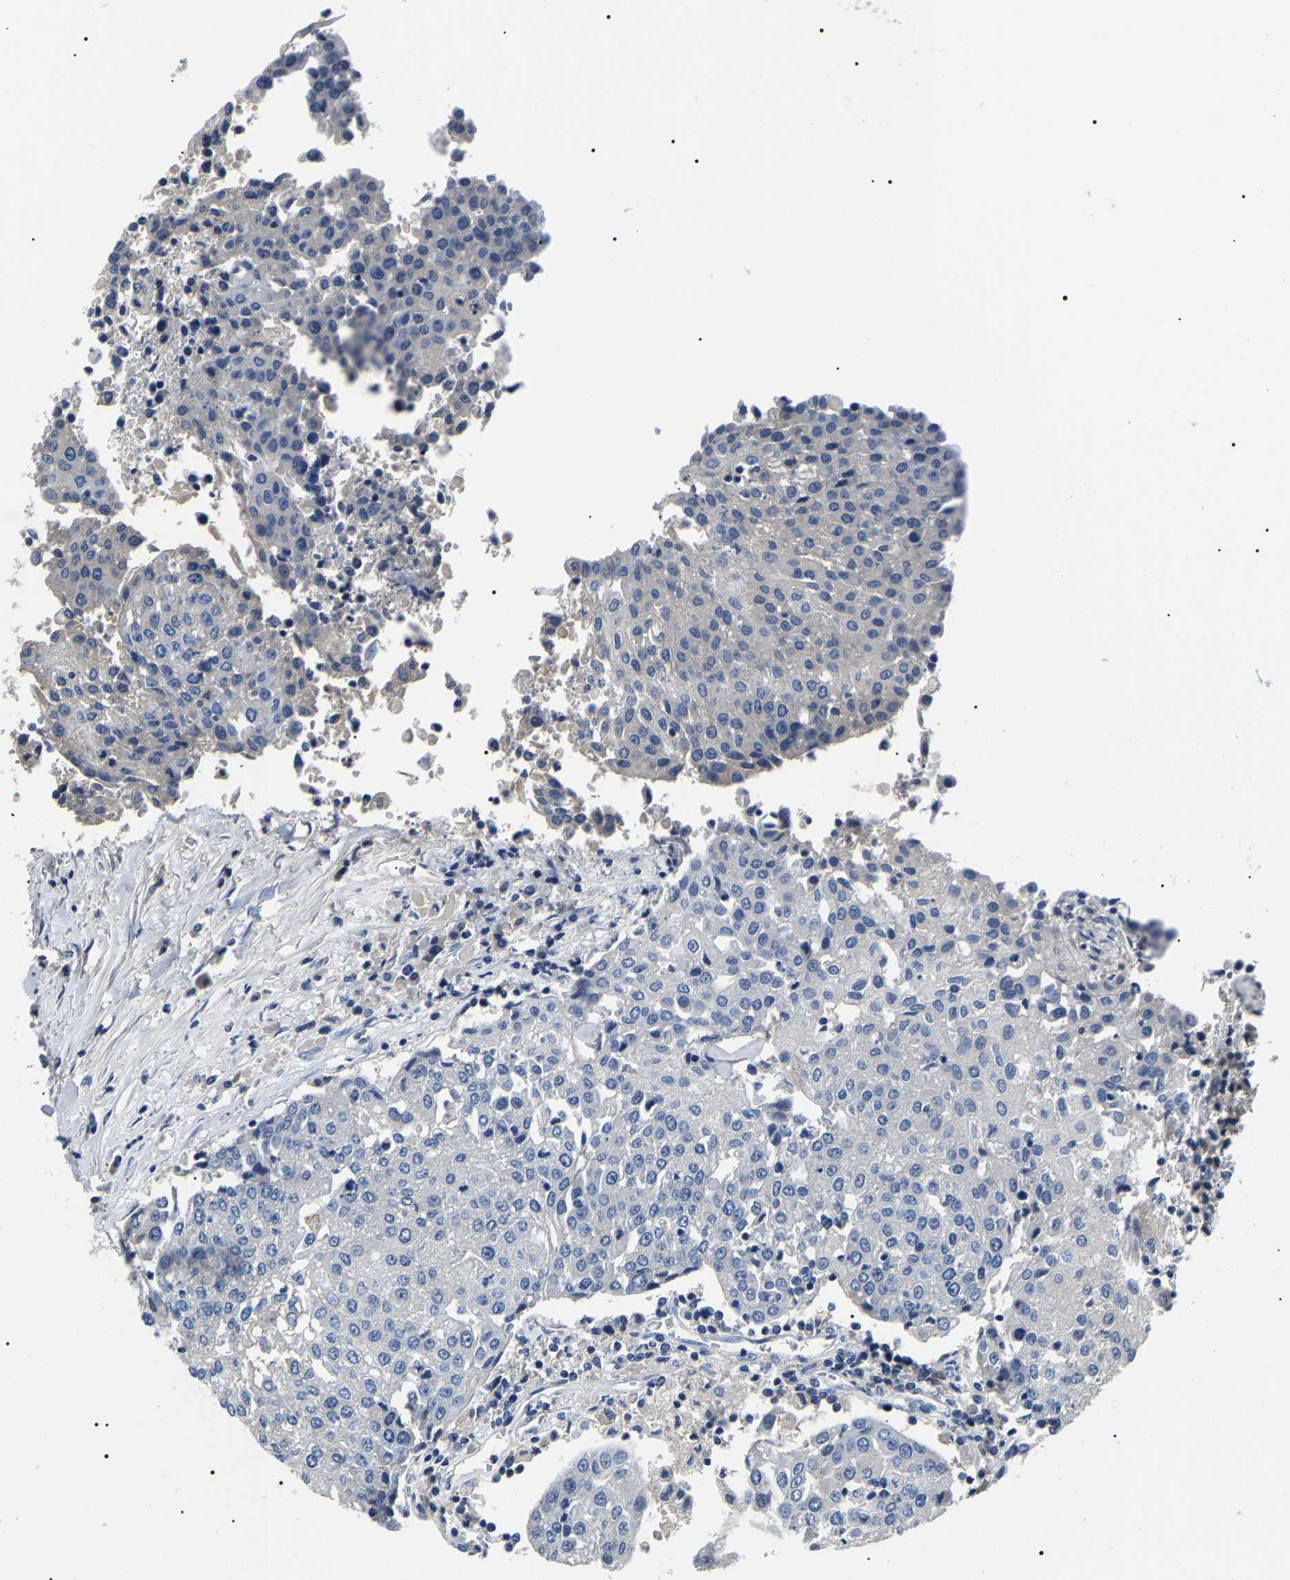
{"staining": {"intensity": "negative", "quantity": "none", "location": "none"}, "tissue": "urothelial cancer", "cell_type": "Tumor cells", "image_type": "cancer", "snomed": [{"axis": "morphology", "description": "Urothelial carcinoma, High grade"}, {"axis": "topography", "description": "Urinary bladder"}], "caption": "High power microscopy micrograph of an immunohistochemistry (IHC) histopathology image of urothelial carcinoma (high-grade), revealing no significant expression in tumor cells.", "gene": "KLK15", "patient": {"sex": "female", "age": 85}}